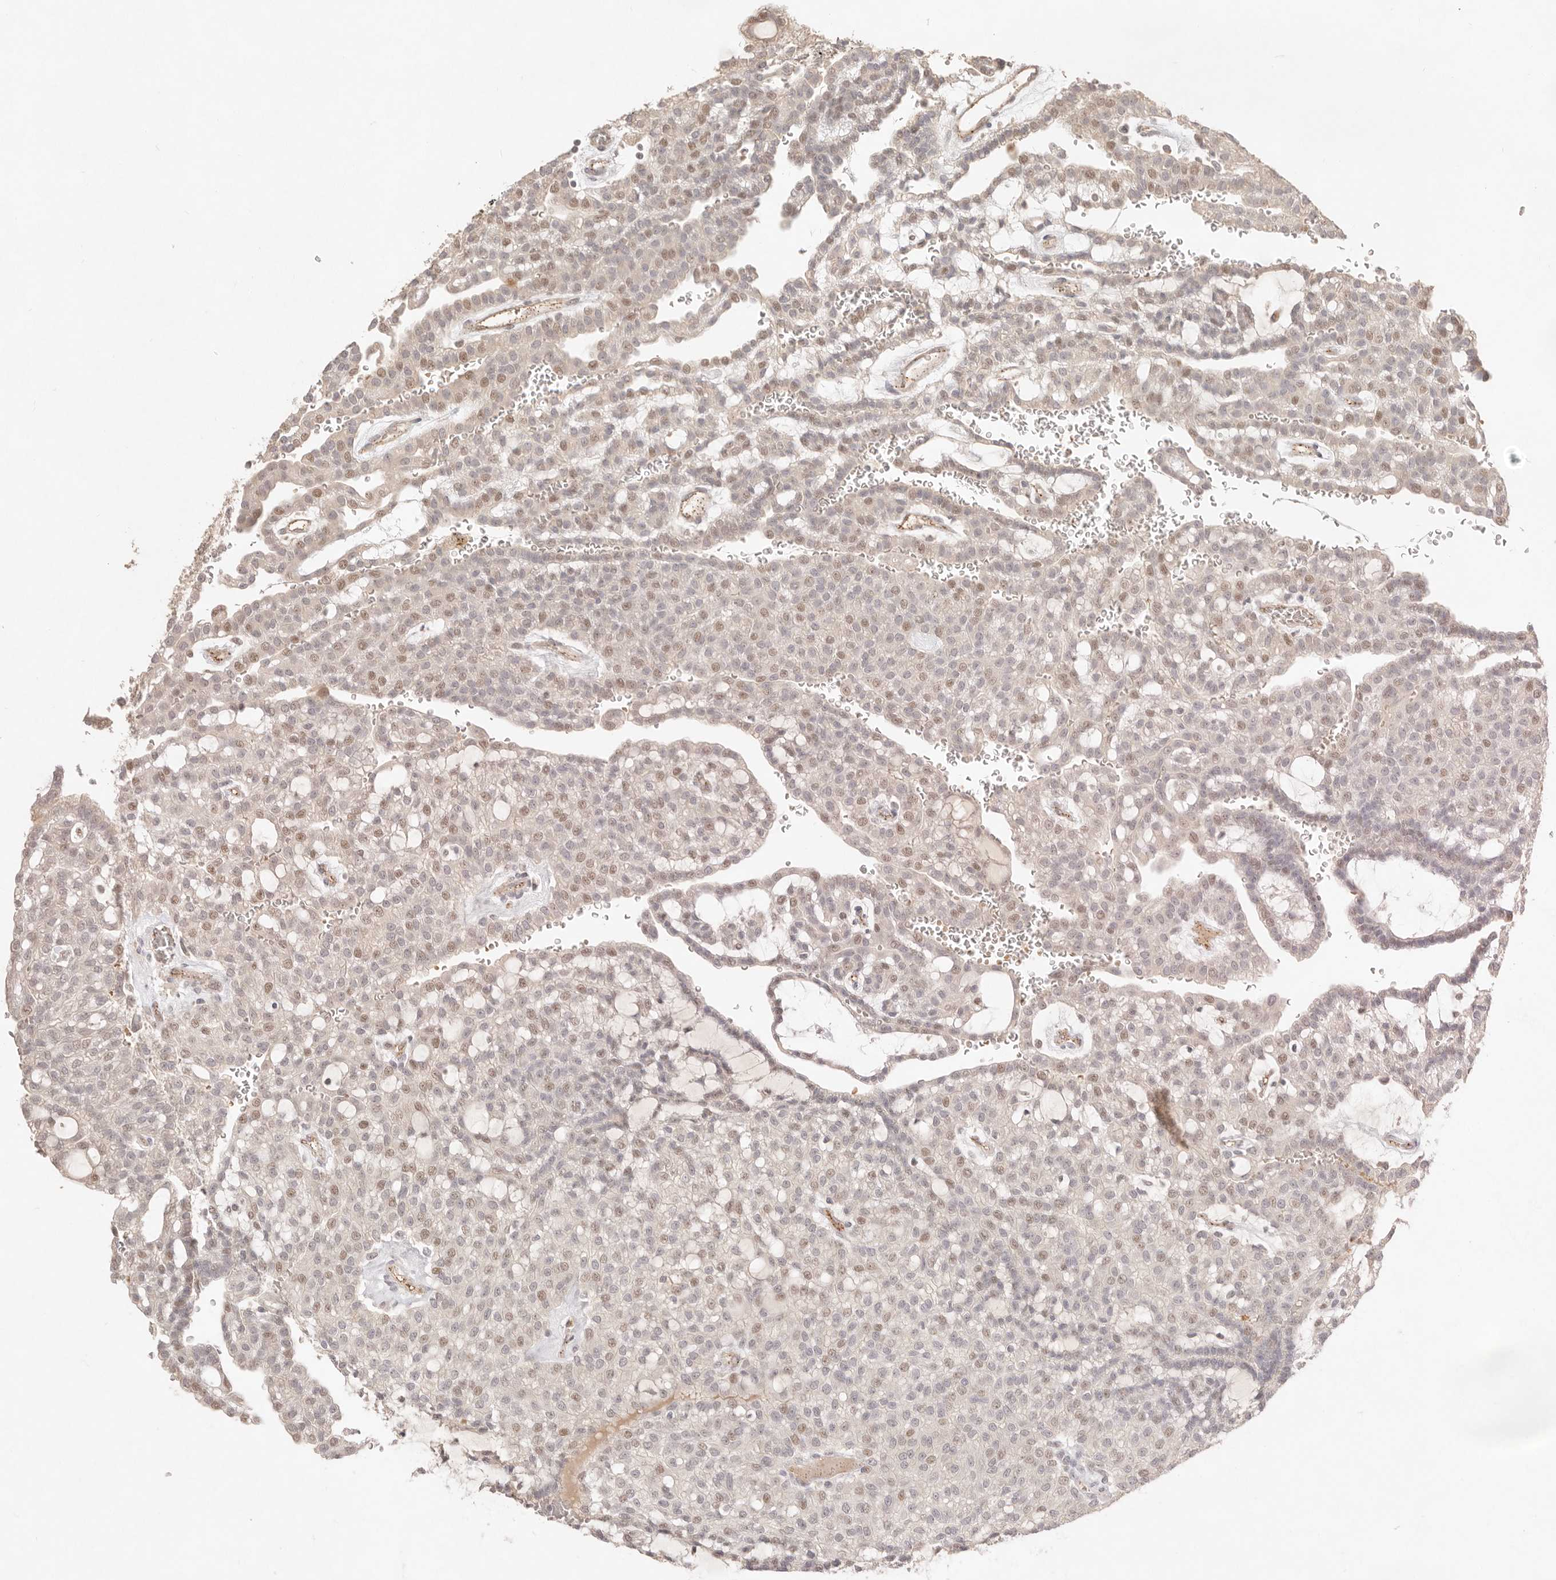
{"staining": {"intensity": "moderate", "quantity": "25%-75%", "location": "nuclear"}, "tissue": "renal cancer", "cell_type": "Tumor cells", "image_type": "cancer", "snomed": [{"axis": "morphology", "description": "Adenocarcinoma, NOS"}, {"axis": "topography", "description": "Kidney"}], "caption": "Protein expression analysis of human renal adenocarcinoma reveals moderate nuclear positivity in about 25%-75% of tumor cells.", "gene": "MEP1A", "patient": {"sex": "male", "age": 63}}